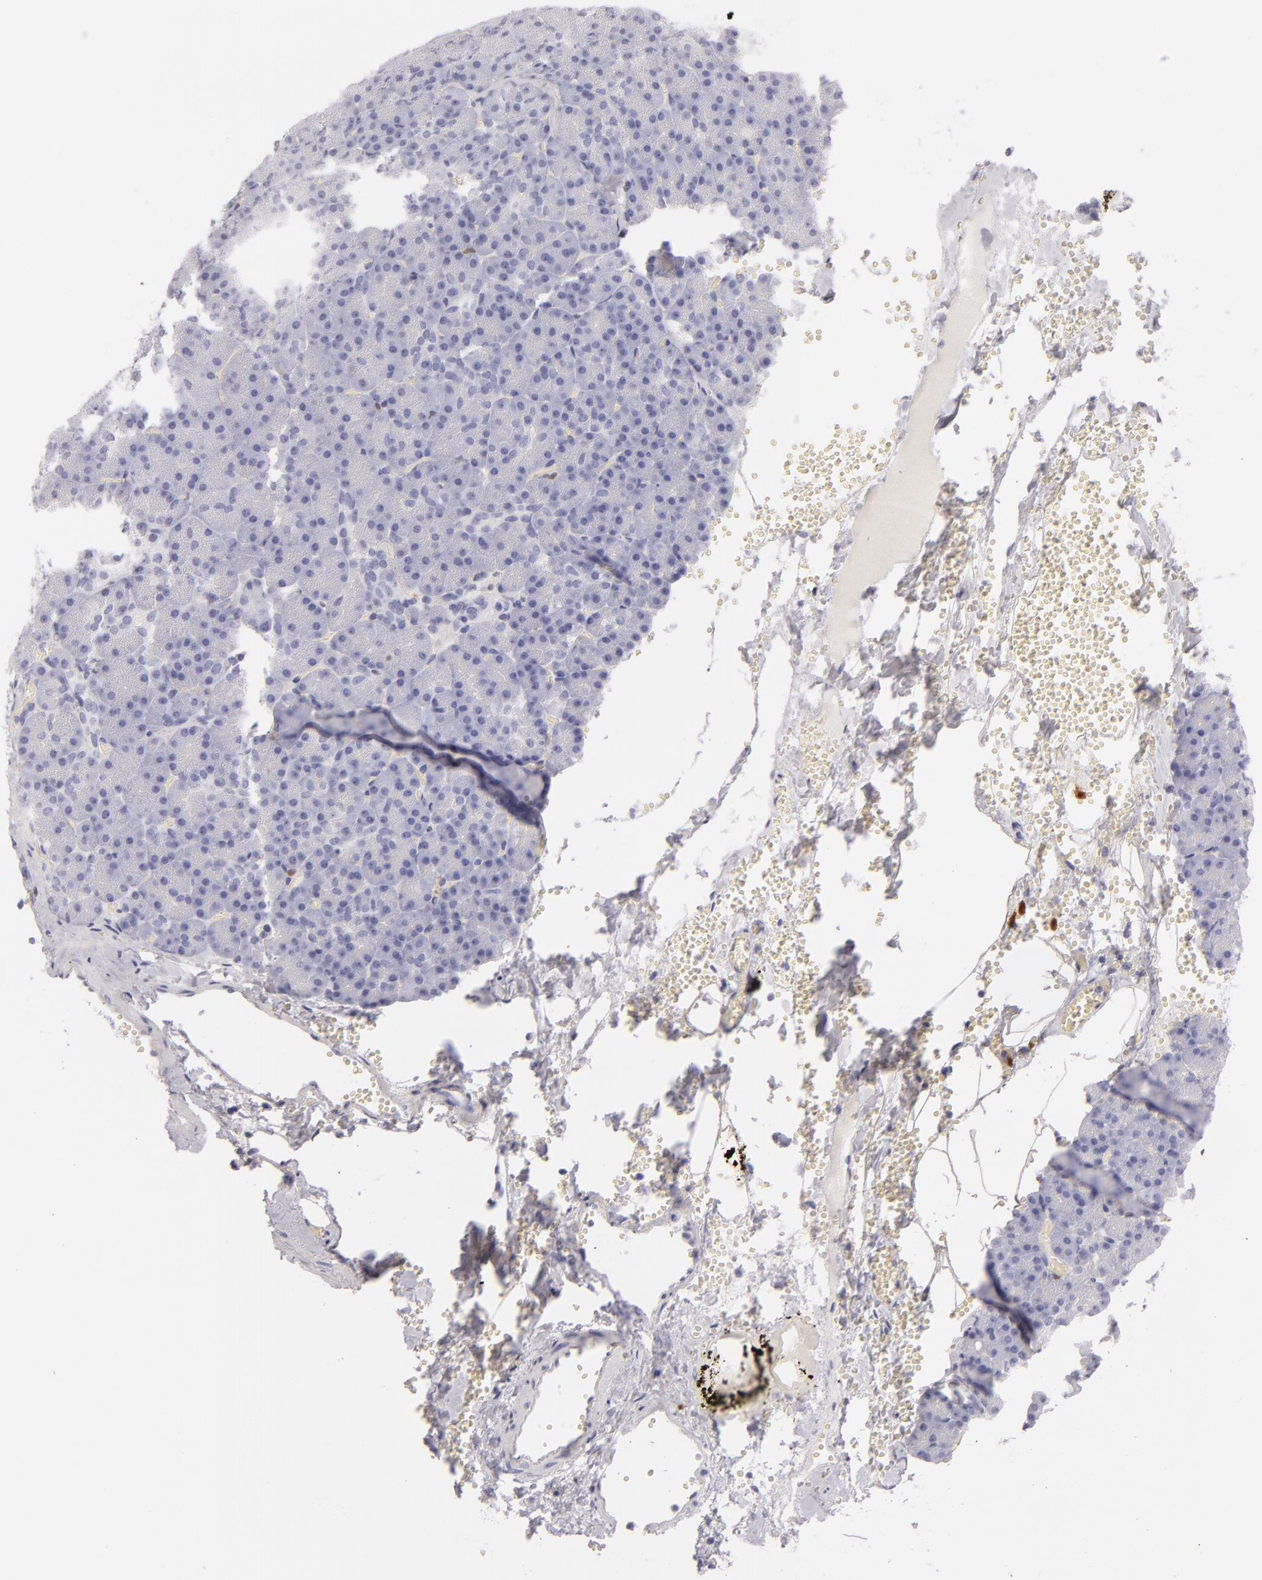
{"staining": {"intensity": "negative", "quantity": "none", "location": "none"}, "tissue": "pancreas", "cell_type": "Exocrine glandular cells", "image_type": "normal", "snomed": [{"axis": "morphology", "description": "Normal tissue, NOS"}, {"axis": "topography", "description": "Pancreas"}], "caption": "Immunohistochemistry (IHC) micrograph of normal pancreas stained for a protein (brown), which reveals no staining in exocrine glandular cells. (DAB immunohistochemistry, high magnification).", "gene": "F13A1", "patient": {"sex": "female", "age": 35}}